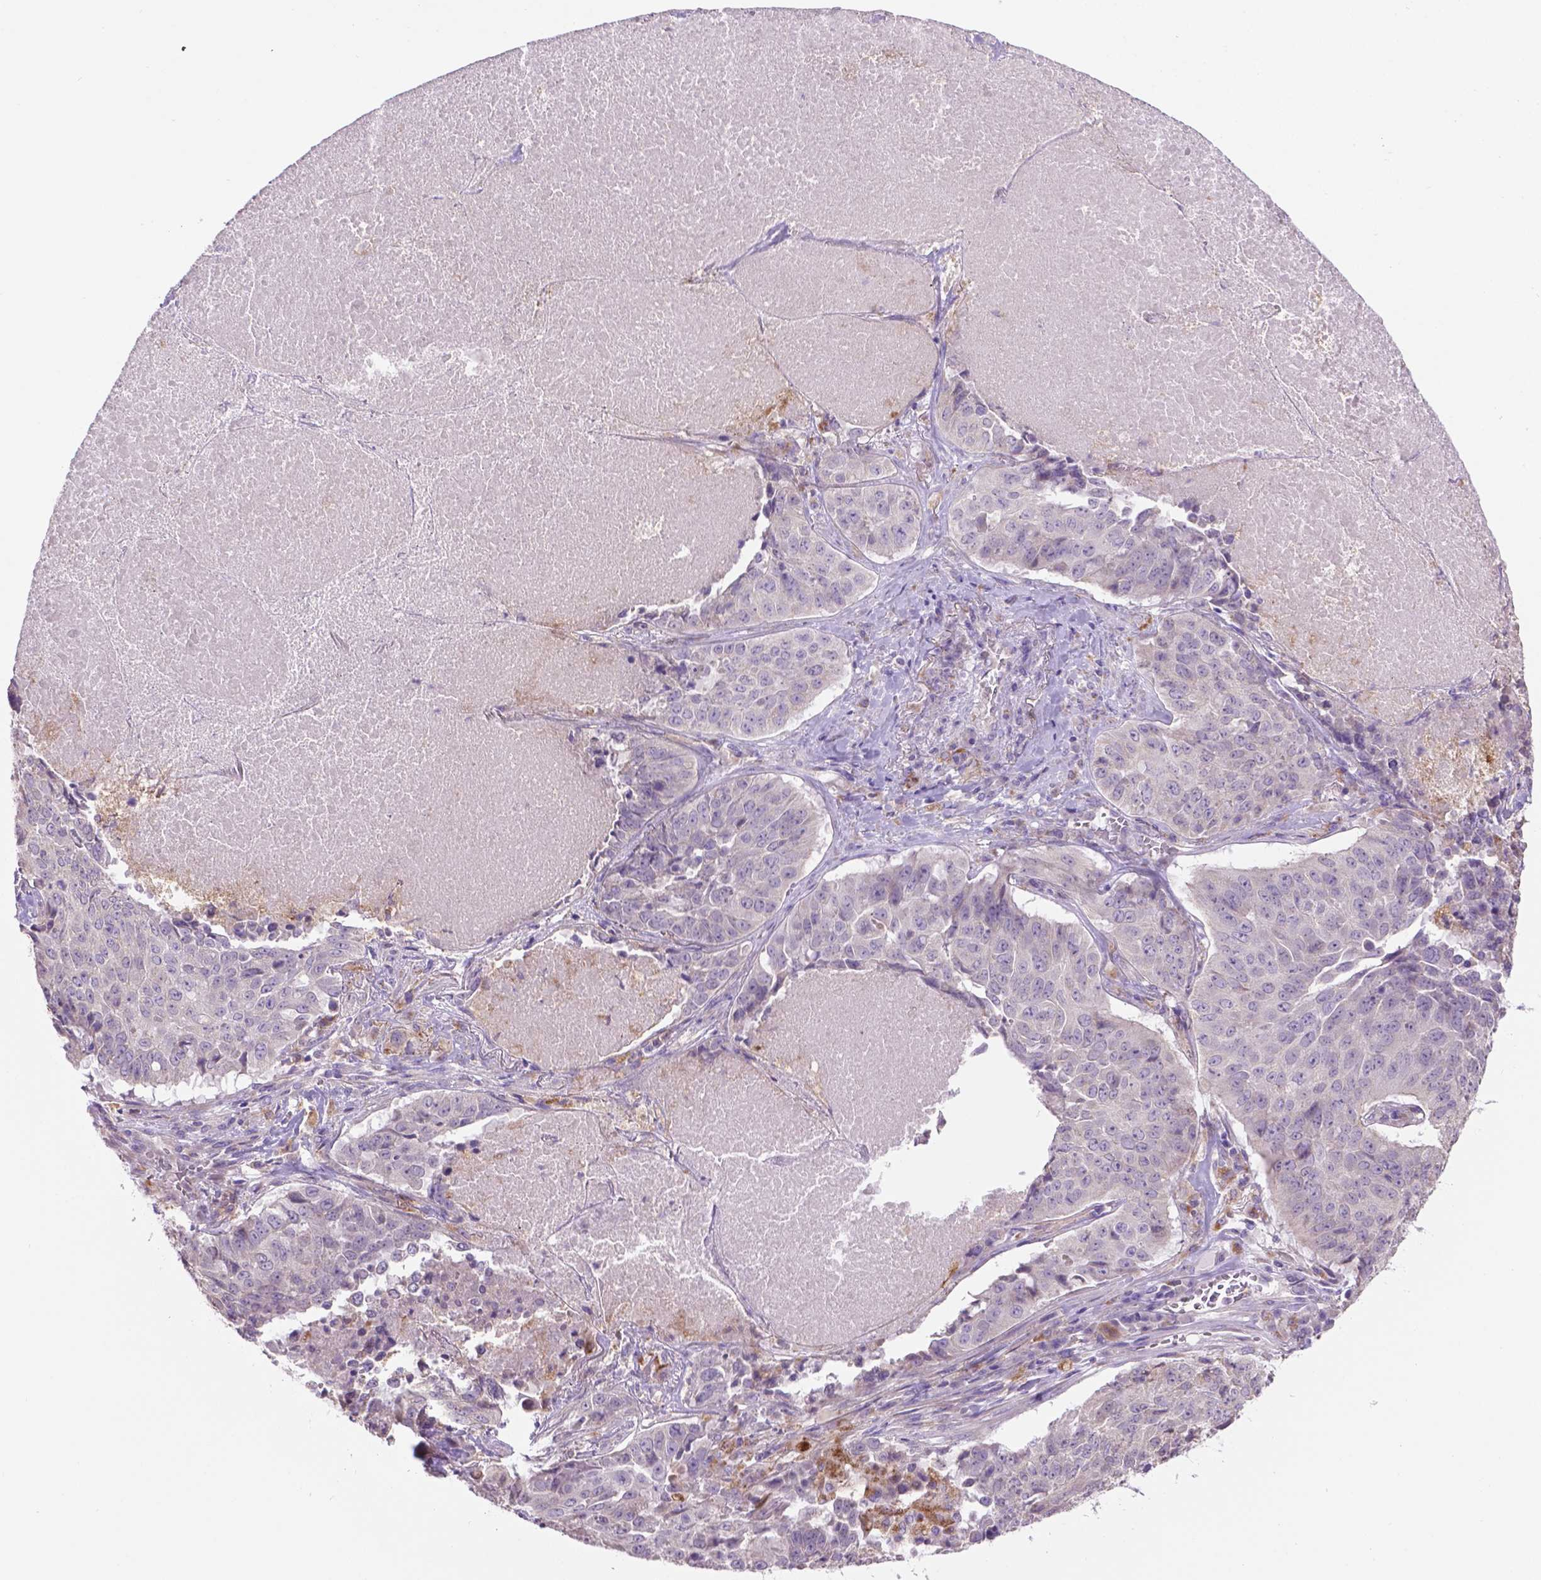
{"staining": {"intensity": "negative", "quantity": "none", "location": "none"}, "tissue": "lung cancer", "cell_type": "Tumor cells", "image_type": "cancer", "snomed": [{"axis": "morphology", "description": "Normal tissue, NOS"}, {"axis": "morphology", "description": "Squamous cell carcinoma, NOS"}, {"axis": "topography", "description": "Bronchus"}, {"axis": "topography", "description": "Lung"}], "caption": "The photomicrograph displays no staining of tumor cells in lung cancer (squamous cell carcinoma). Brightfield microscopy of immunohistochemistry stained with DAB (3,3'-diaminobenzidine) (brown) and hematoxylin (blue), captured at high magnification.", "gene": "CDH7", "patient": {"sex": "male", "age": 64}}